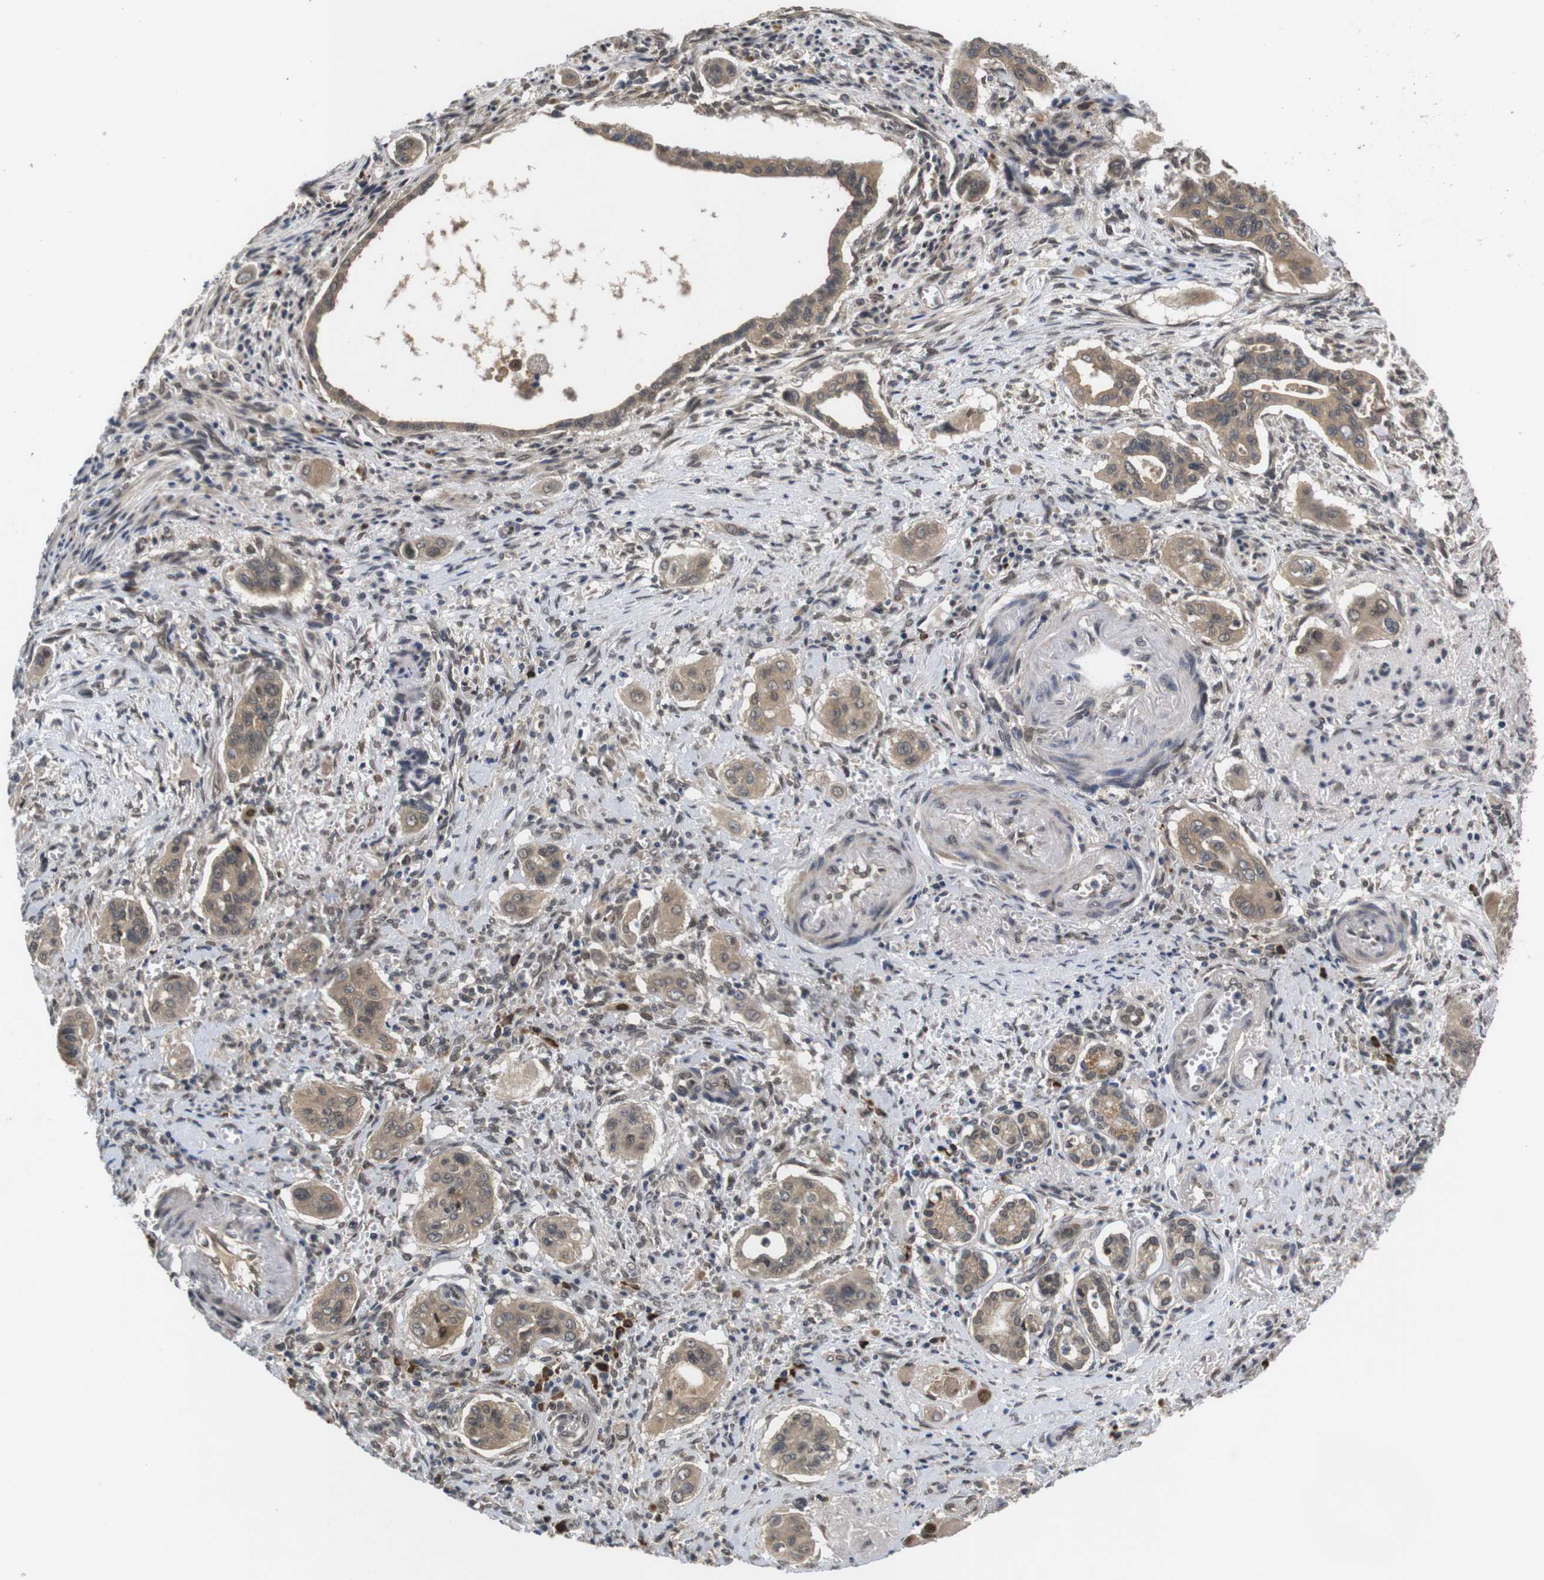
{"staining": {"intensity": "moderate", "quantity": ">75%", "location": "cytoplasmic/membranous"}, "tissue": "pancreatic cancer", "cell_type": "Tumor cells", "image_type": "cancer", "snomed": [{"axis": "morphology", "description": "Adenocarcinoma, NOS"}, {"axis": "topography", "description": "Pancreas"}], "caption": "A photomicrograph of pancreatic cancer (adenocarcinoma) stained for a protein shows moderate cytoplasmic/membranous brown staining in tumor cells.", "gene": "ZBTB46", "patient": {"sex": "male", "age": 77}}